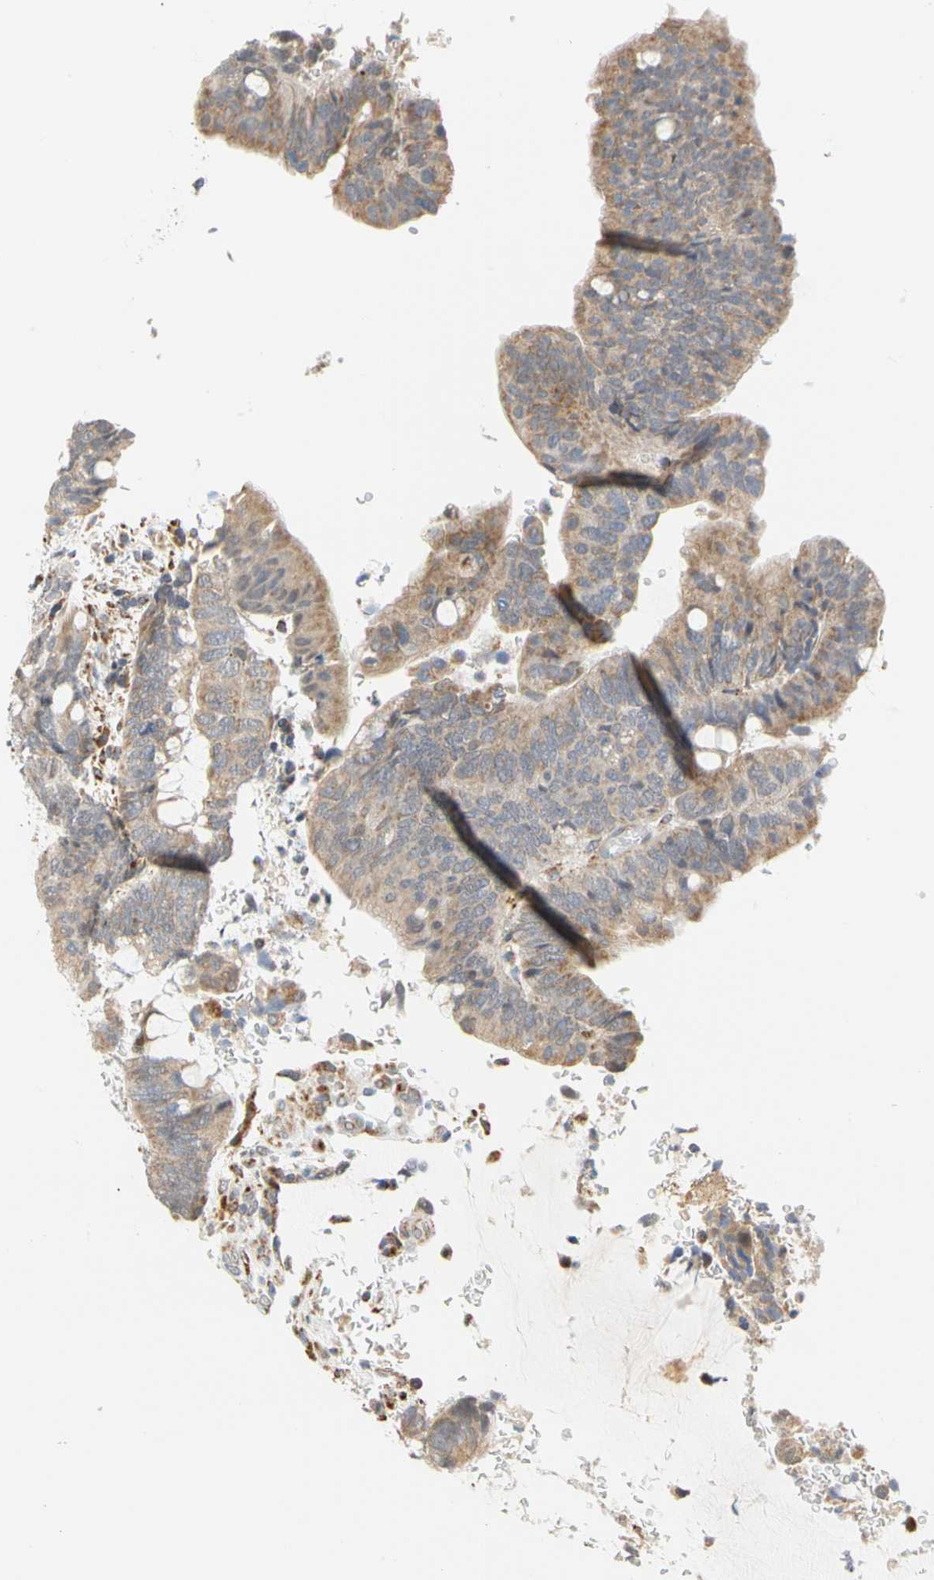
{"staining": {"intensity": "weak", "quantity": "25%-75%", "location": "cytoplasmic/membranous"}, "tissue": "colorectal cancer", "cell_type": "Tumor cells", "image_type": "cancer", "snomed": [{"axis": "morphology", "description": "Normal tissue, NOS"}, {"axis": "morphology", "description": "Adenocarcinoma, NOS"}, {"axis": "topography", "description": "Rectum"}, {"axis": "topography", "description": "Peripheral nerve tissue"}], "caption": "Protein expression analysis of colorectal cancer reveals weak cytoplasmic/membranous positivity in about 25%-75% of tumor cells. (brown staining indicates protein expression, while blue staining denotes nuclei).", "gene": "SFXN3", "patient": {"sex": "male", "age": 92}}